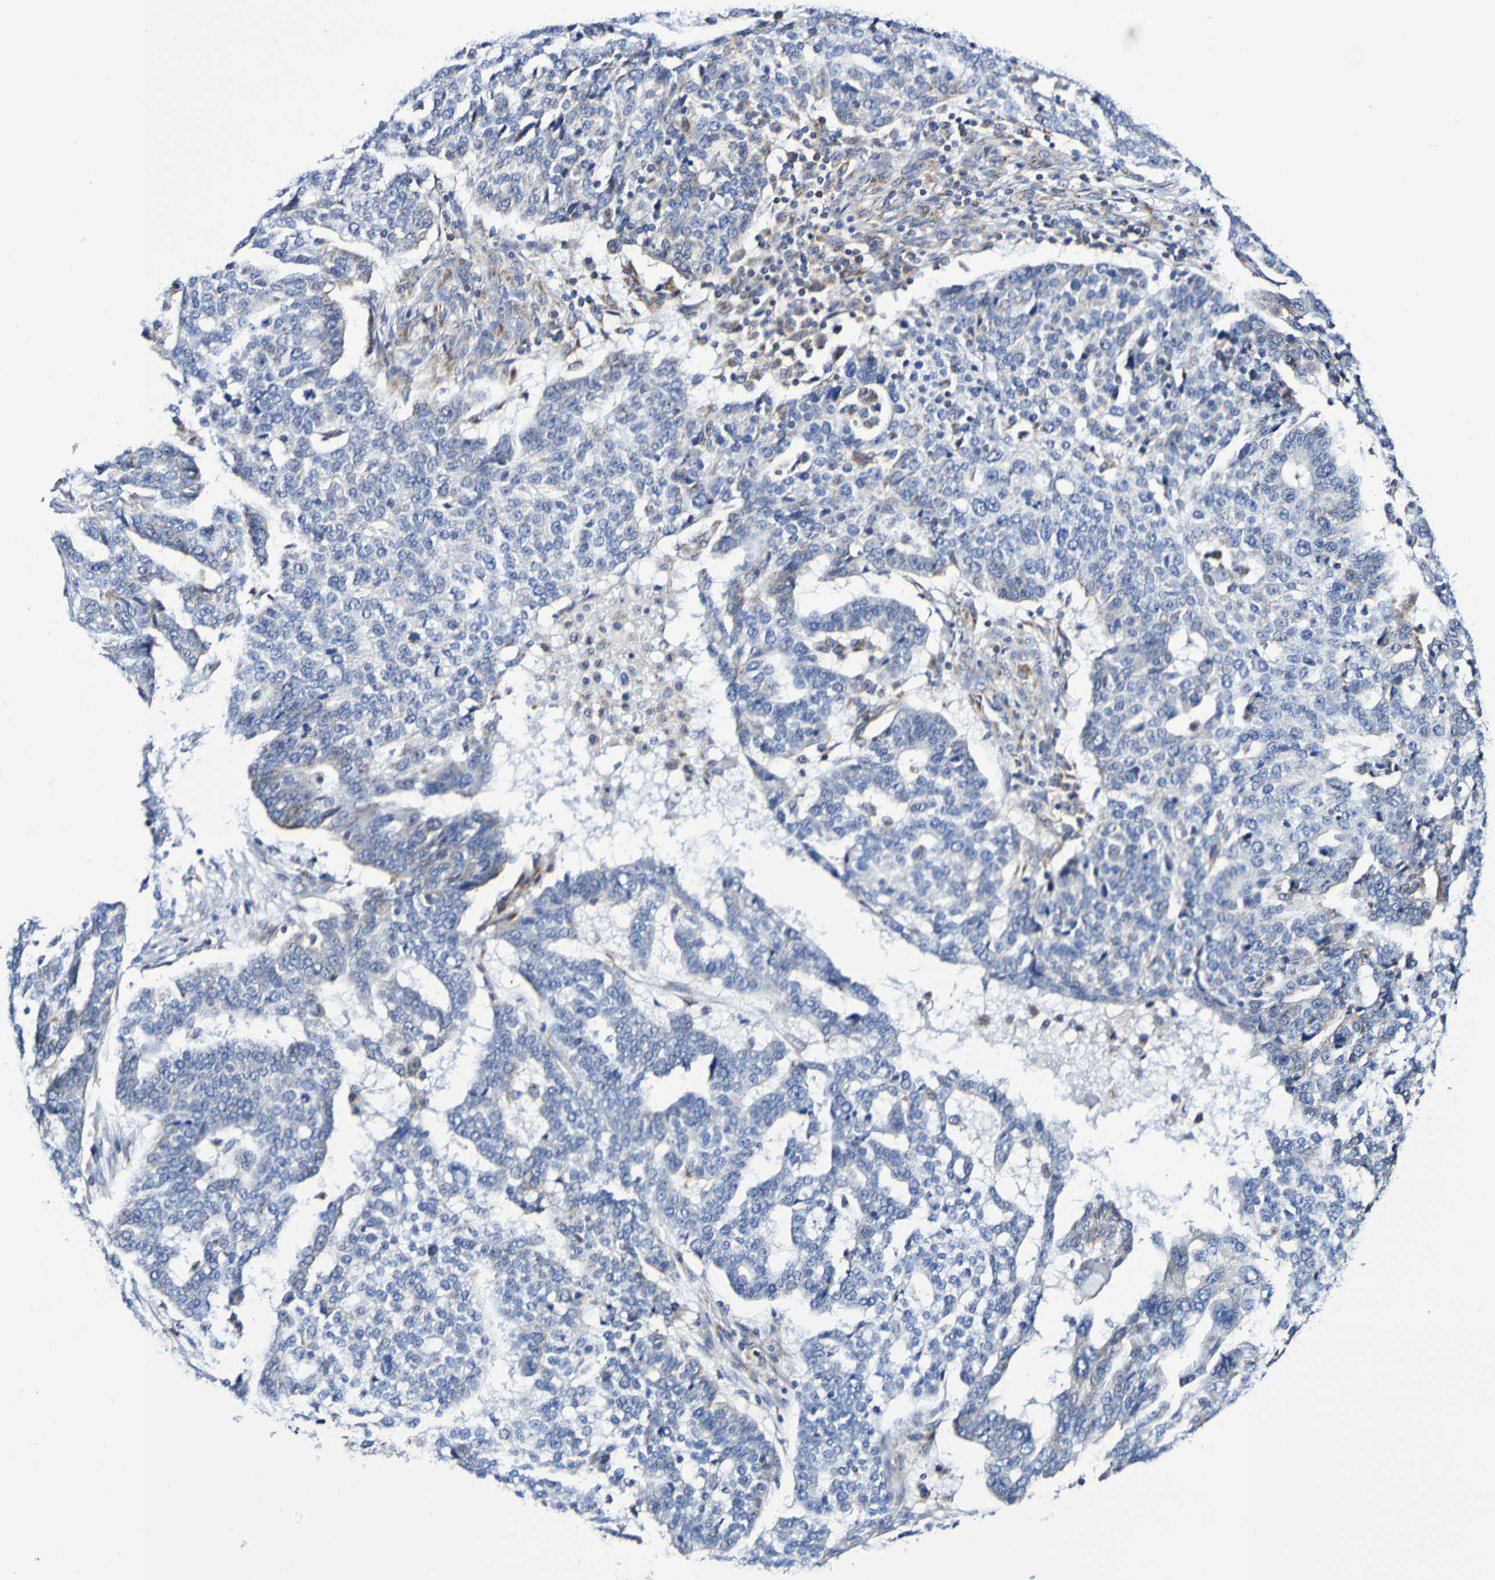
{"staining": {"intensity": "negative", "quantity": "none", "location": "none"}, "tissue": "ovarian cancer", "cell_type": "Tumor cells", "image_type": "cancer", "snomed": [{"axis": "morphology", "description": "Cystadenocarcinoma, serous, NOS"}, {"axis": "topography", "description": "Ovary"}], "caption": "Photomicrograph shows no protein positivity in tumor cells of serous cystadenocarcinoma (ovarian) tissue.", "gene": "WNT4", "patient": {"sex": "female", "age": 59}}